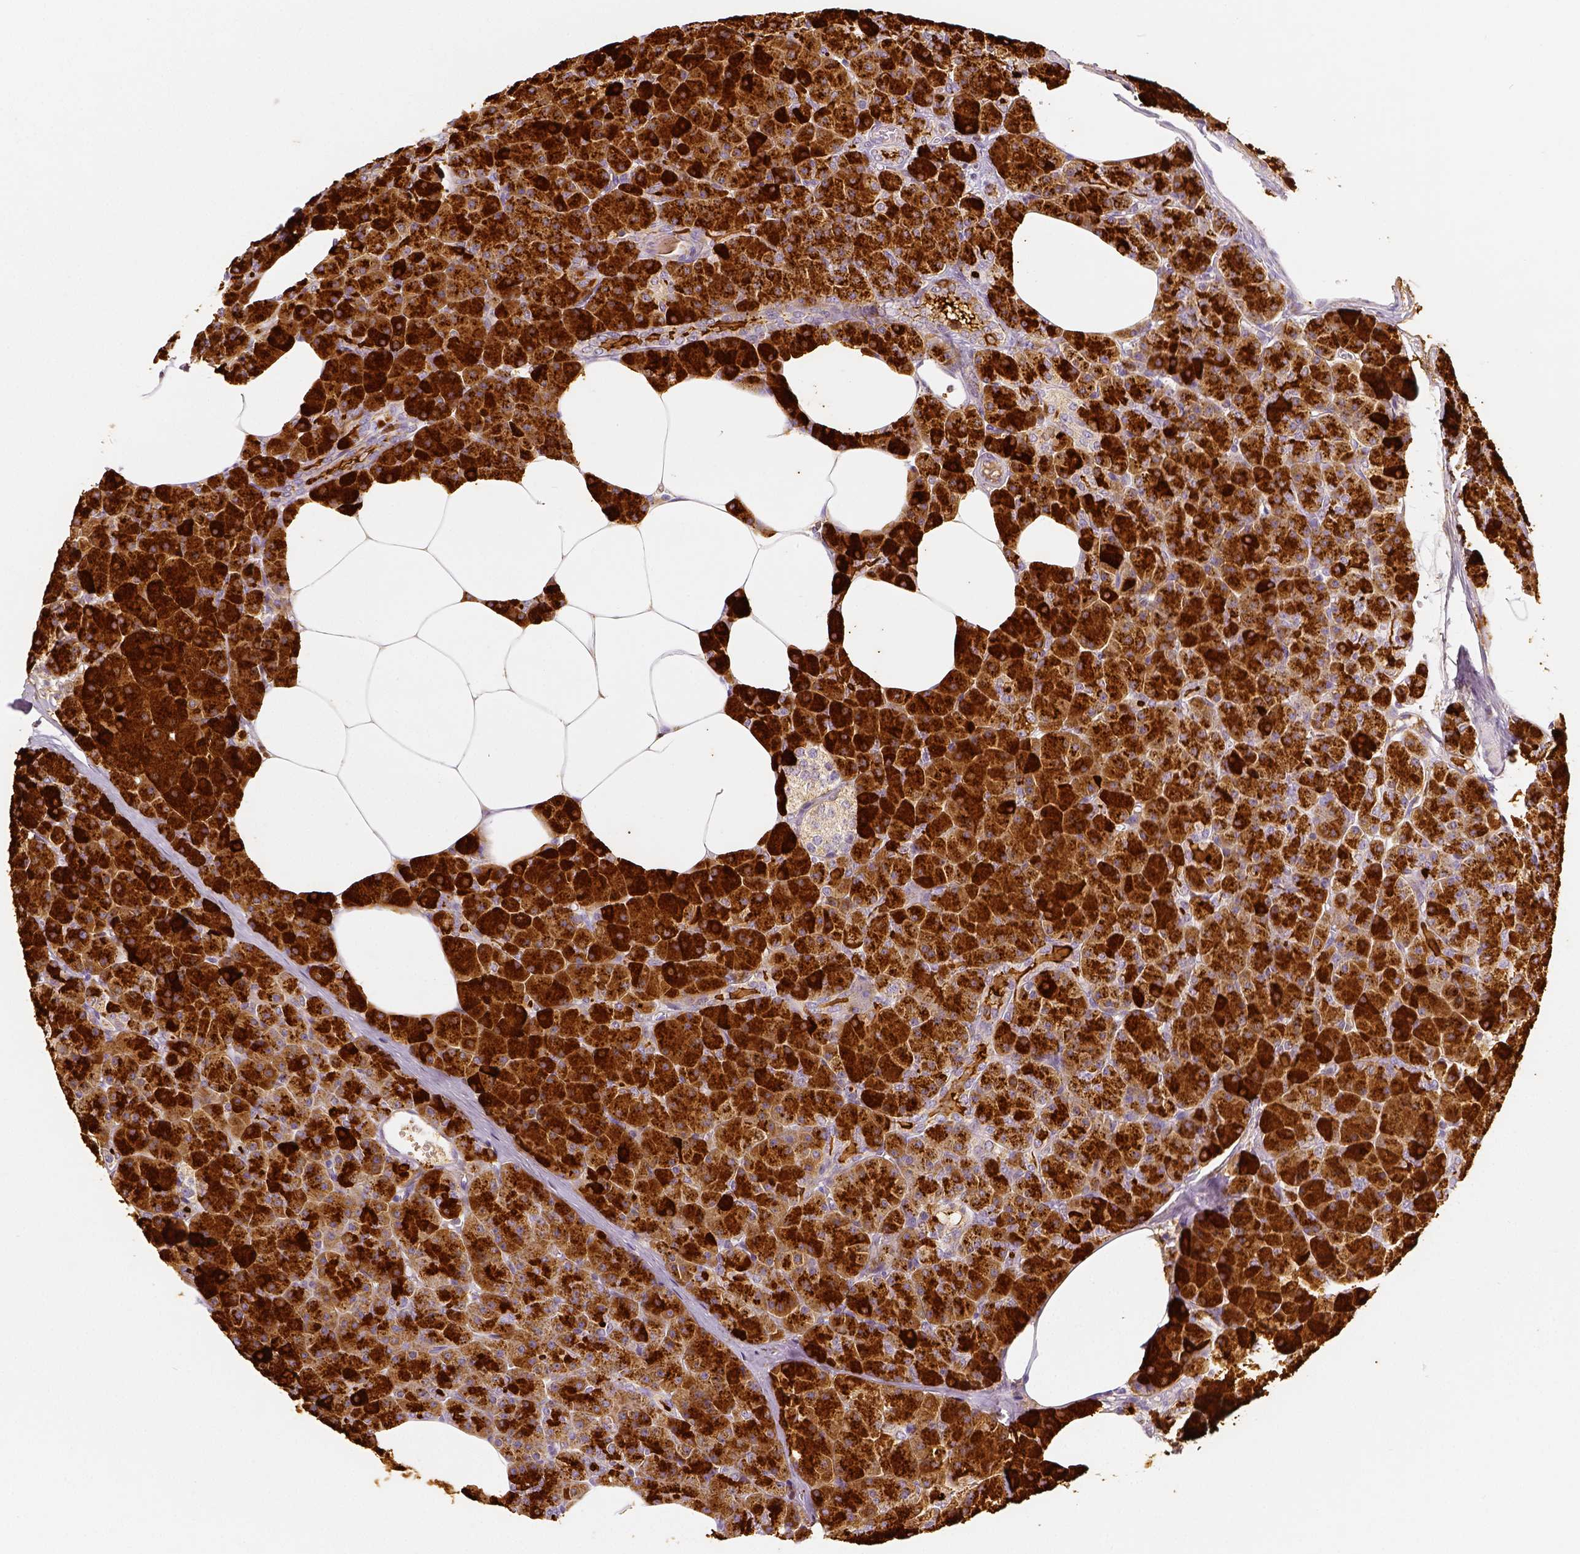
{"staining": {"intensity": "strong", "quantity": ">75%", "location": "cytoplasmic/membranous"}, "tissue": "pancreas", "cell_type": "Exocrine glandular cells", "image_type": "normal", "snomed": [{"axis": "morphology", "description": "Normal tissue, NOS"}, {"axis": "topography", "description": "Pancreas"}], "caption": "Immunohistochemistry histopathology image of normal human pancreas stained for a protein (brown), which demonstrates high levels of strong cytoplasmic/membranous staining in approximately >75% of exocrine glandular cells.", "gene": "PGAM5", "patient": {"sex": "female", "age": 45}}